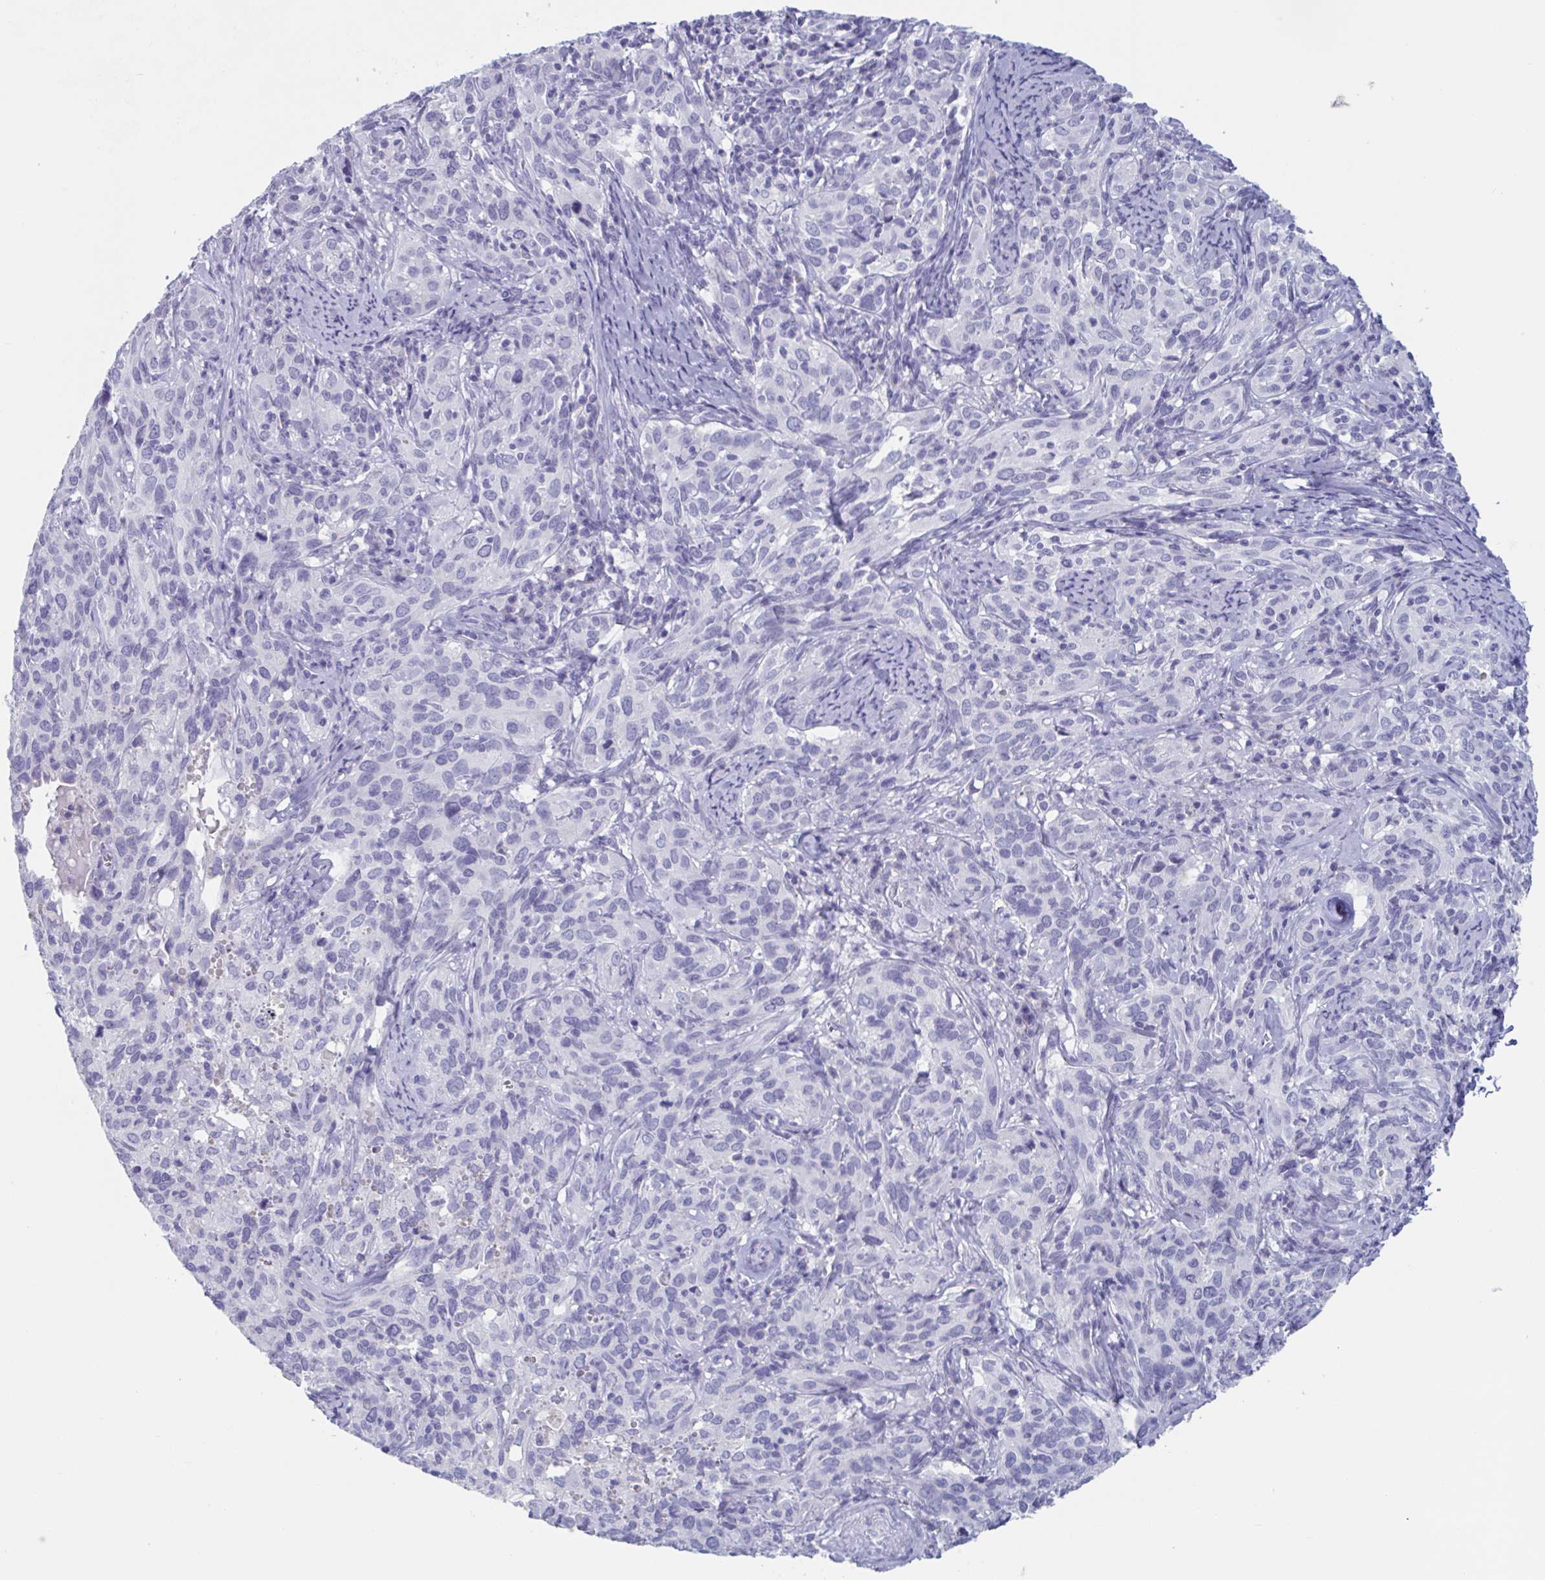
{"staining": {"intensity": "negative", "quantity": "none", "location": "none"}, "tissue": "cervical cancer", "cell_type": "Tumor cells", "image_type": "cancer", "snomed": [{"axis": "morphology", "description": "Squamous cell carcinoma, NOS"}, {"axis": "topography", "description": "Cervix"}], "caption": "Photomicrograph shows no significant protein staining in tumor cells of squamous cell carcinoma (cervical).", "gene": "NDUFC2", "patient": {"sex": "female", "age": 51}}